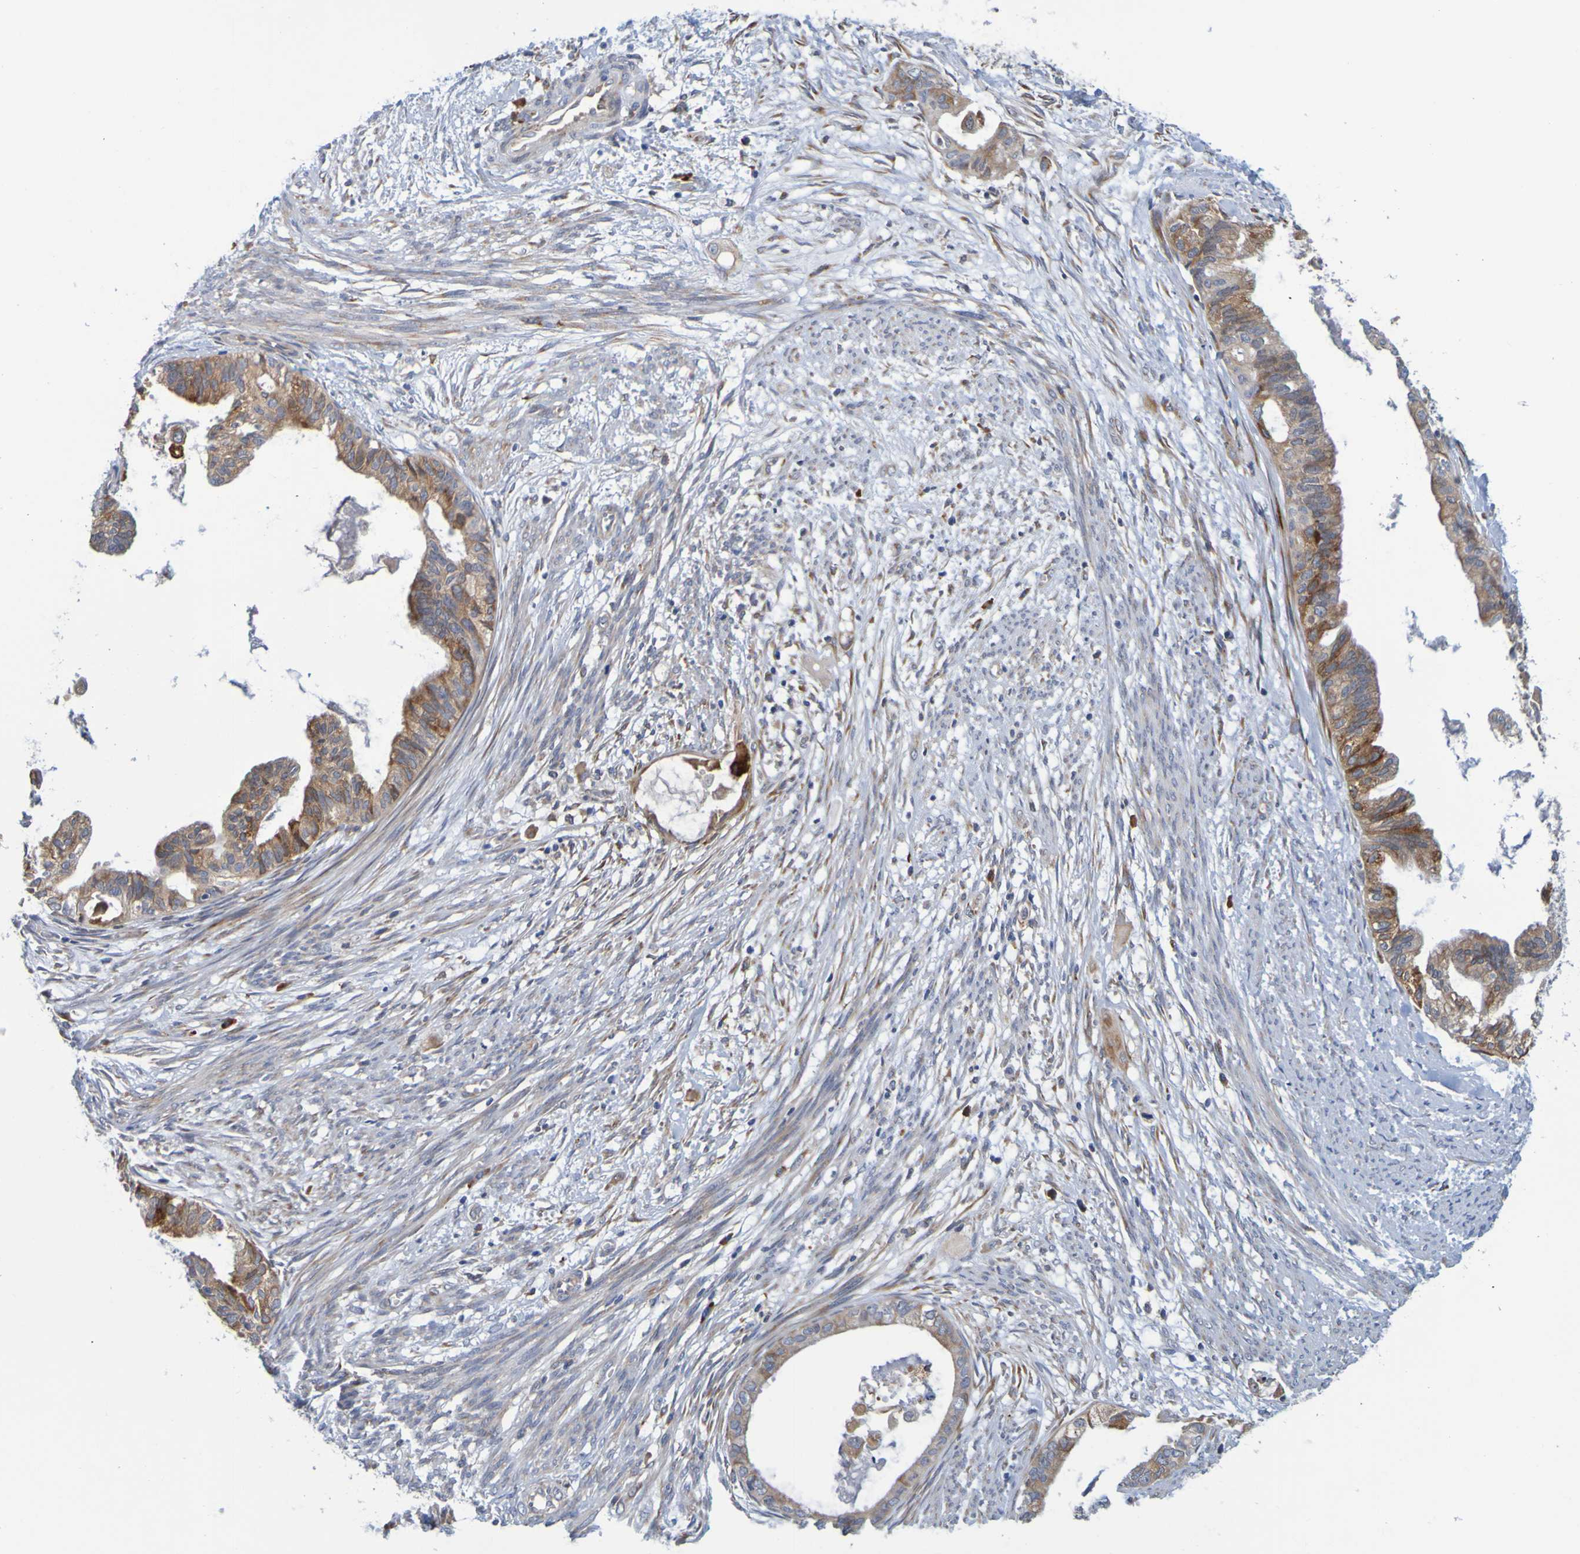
{"staining": {"intensity": "moderate", "quantity": ">75%", "location": "cytoplasmic/membranous"}, "tissue": "cervical cancer", "cell_type": "Tumor cells", "image_type": "cancer", "snomed": [{"axis": "morphology", "description": "Normal tissue, NOS"}, {"axis": "morphology", "description": "Adenocarcinoma, NOS"}, {"axis": "topography", "description": "Cervix"}, {"axis": "topography", "description": "Endometrium"}], "caption": "Brown immunohistochemical staining in adenocarcinoma (cervical) displays moderate cytoplasmic/membranous expression in about >75% of tumor cells. The staining was performed using DAB (3,3'-diaminobenzidine), with brown indicating positive protein expression. Nuclei are stained blue with hematoxylin.", "gene": "SIL1", "patient": {"sex": "female", "age": 86}}